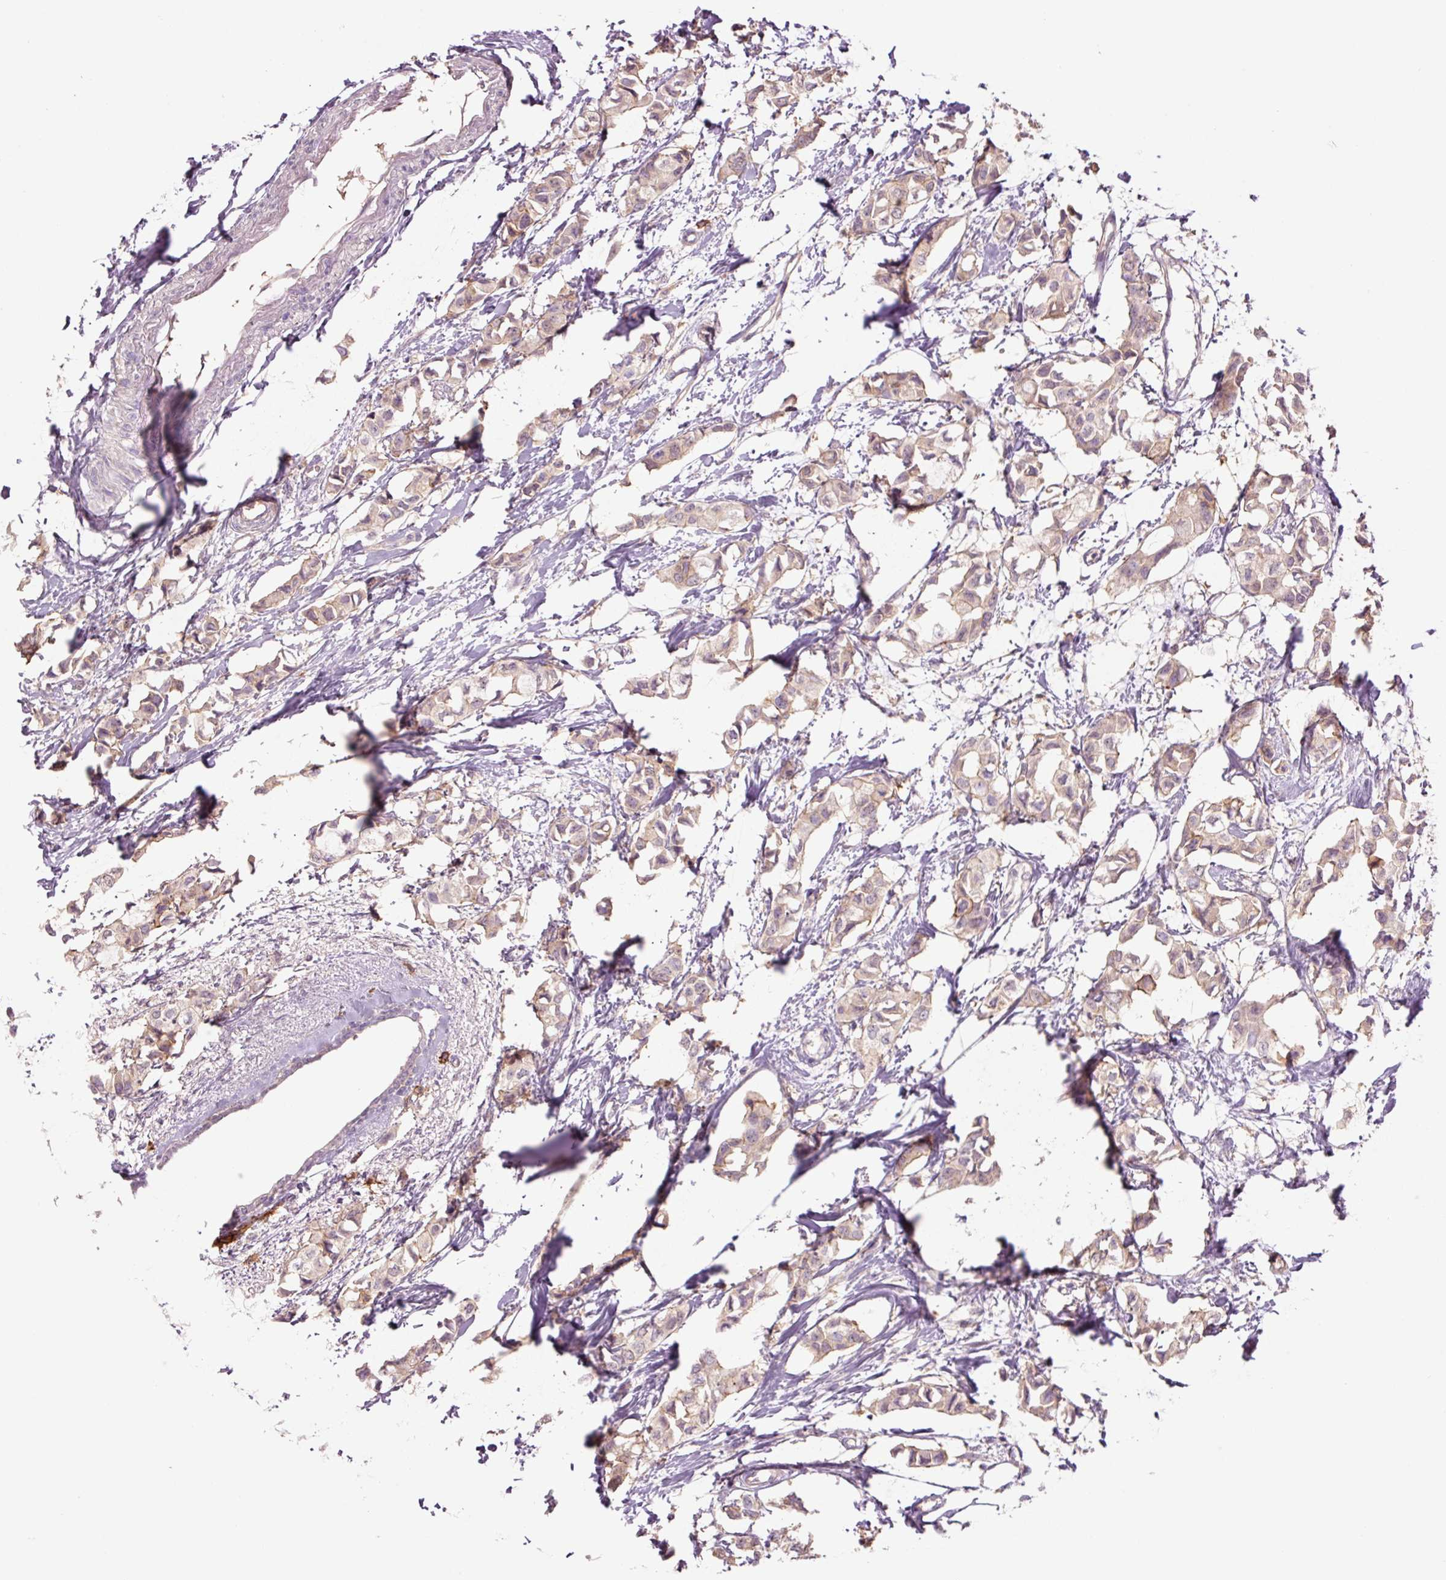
{"staining": {"intensity": "moderate", "quantity": "25%-75%", "location": "cytoplasmic/membranous"}, "tissue": "breast cancer", "cell_type": "Tumor cells", "image_type": "cancer", "snomed": [{"axis": "morphology", "description": "Duct carcinoma"}, {"axis": "topography", "description": "Breast"}], "caption": "The photomicrograph demonstrates a brown stain indicating the presence of a protein in the cytoplasmic/membranous of tumor cells in breast cancer. The staining is performed using DAB brown chromogen to label protein expression. The nuclei are counter-stained blue using hematoxylin.", "gene": "SLC1A4", "patient": {"sex": "female", "age": 73}}